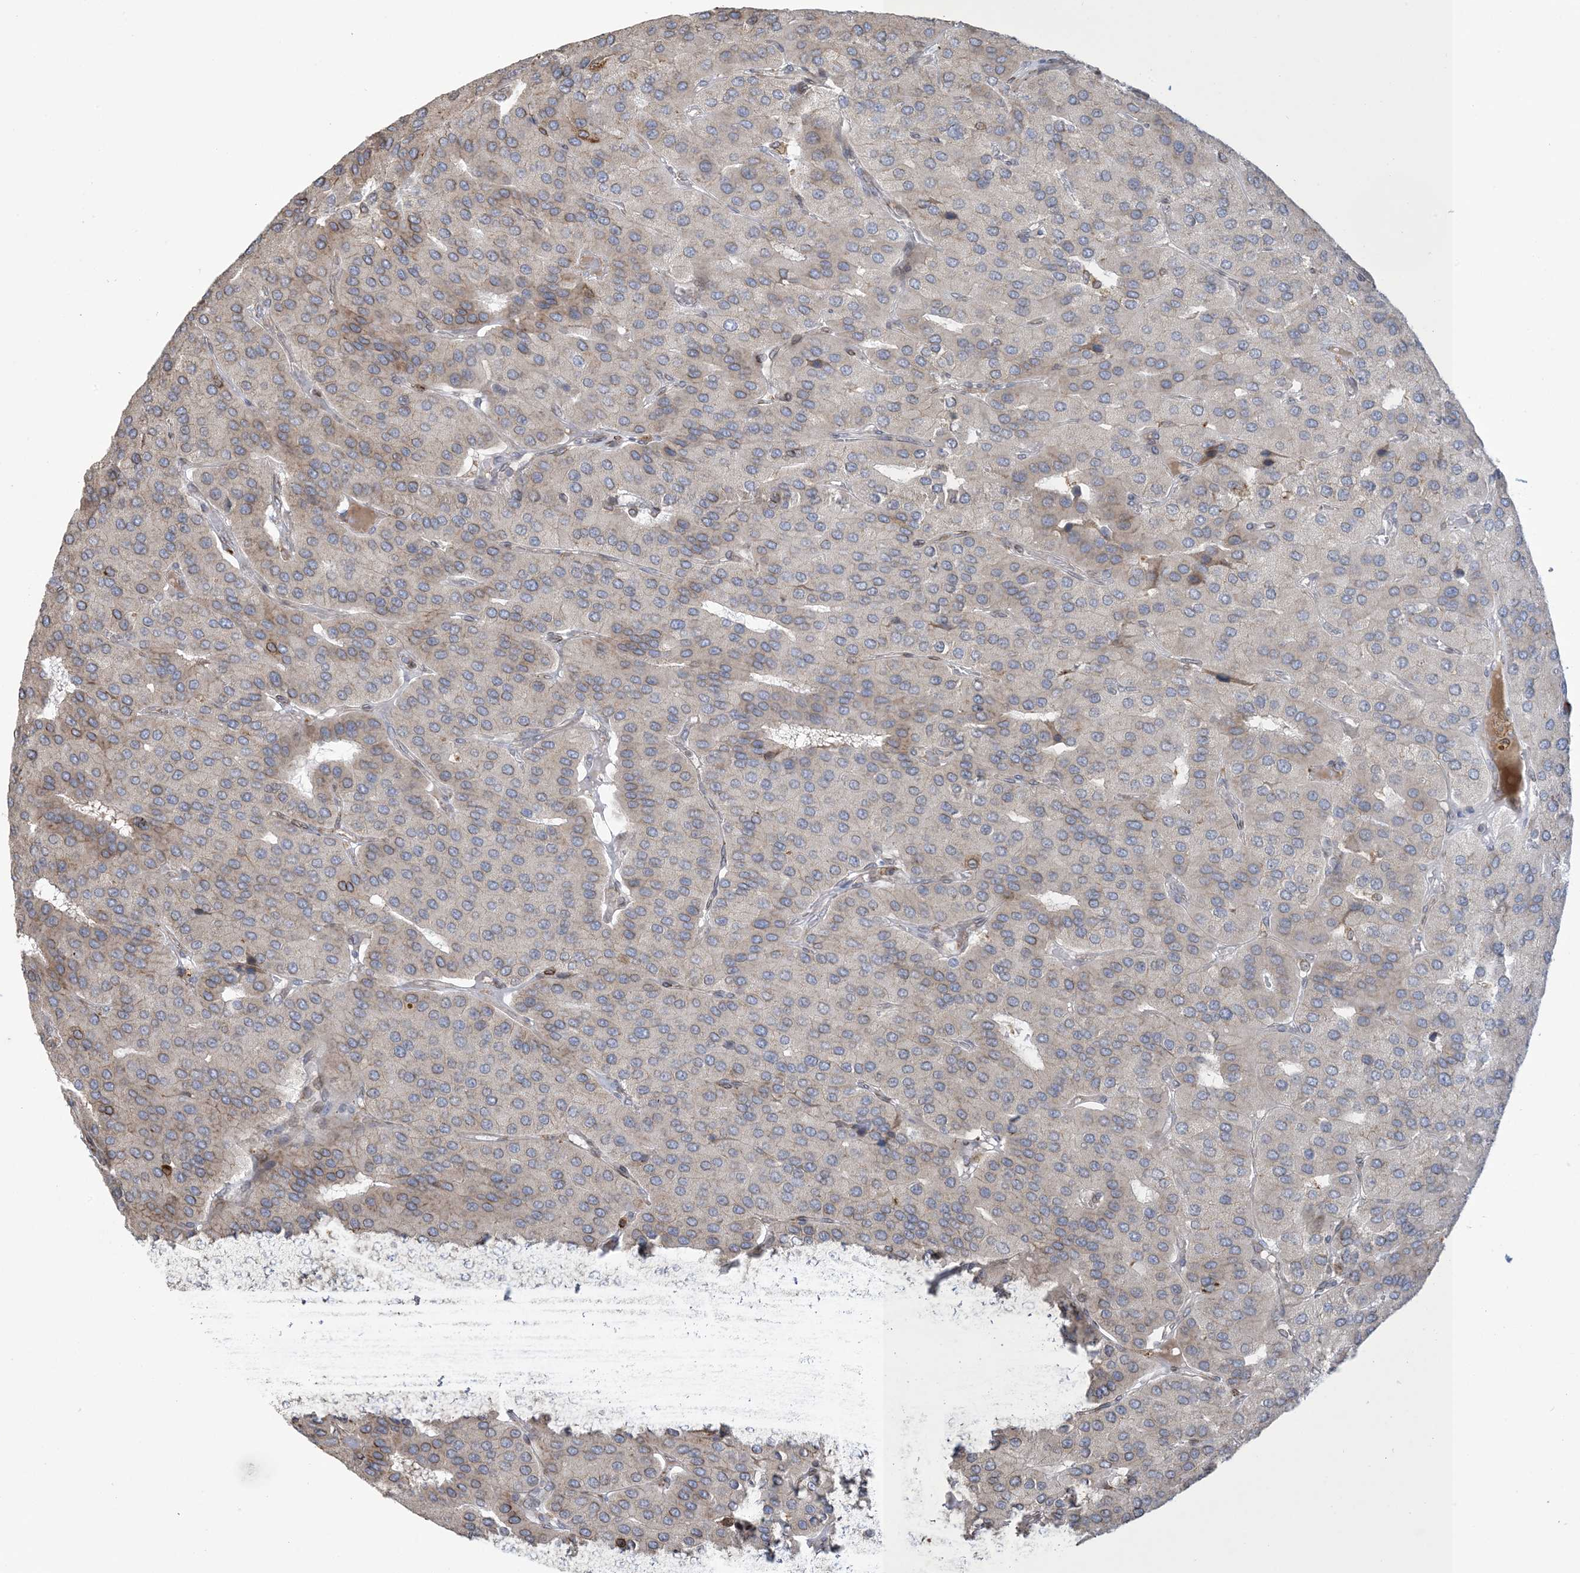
{"staining": {"intensity": "weak", "quantity": "<25%", "location": "cytoplasmic/membranous"}, "tissue": "parathyroid gland", "cell_type": "Glandular cells", "image_type": "normal", "snomed": [{"axis": "morphology", "description": "Normal tissue, NOS"}, {"axis": "morphology", "description": "Adenoma, NOS"}, {"axis": "topography", "description": "Parathyroid gland"}], "caption": "Glandular cells show no significant protein expression in benign parathyroid gland. (IHC, brightfield microscopy, high magnification).", "gene": "SHANK1", "patient": {"sex": "female", "age": 86}}